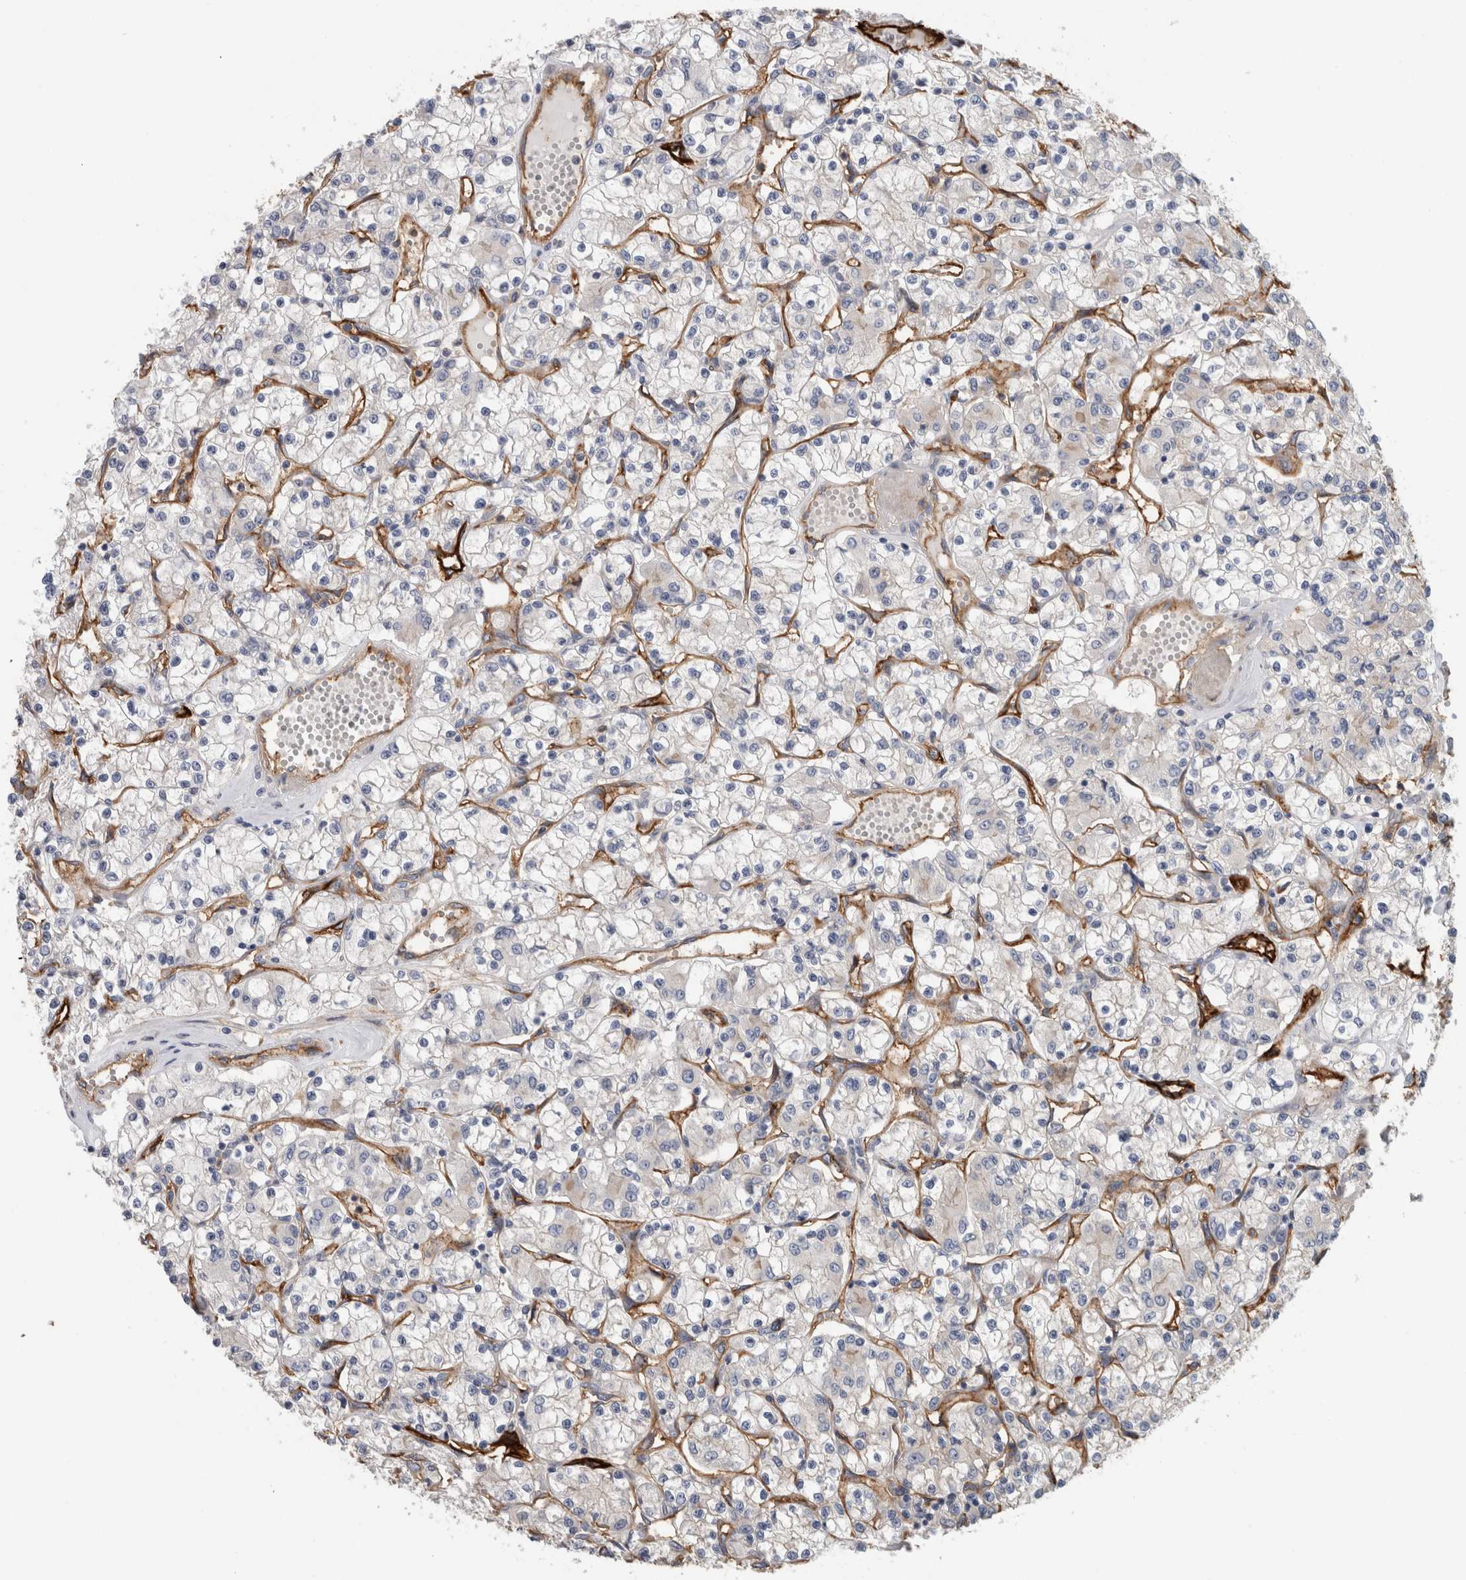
{"staining": {"intensity": "negative", "quantity": "none", "location": "none"}, "tissue": "renal cancer", "cell_type": "Tumor cells", "image_type": "cancer", "snomed": [{"axis": "morphology", "description": "Adenocarcinoma, NOS"}, {"axis": "topography", "description": "Kidney"}], "caption": "Image shows no significant protein positivity in tumor cells of renal adenocarcinoma. Brightfield microscopy of immunohistochemistry stained with DAB (3,3'-diaminobenzidine) (brown) and hematoxylin (blue), captured at high magnification.", "gene": "CD59", "patient": {"sex": "female", "age": 59}}